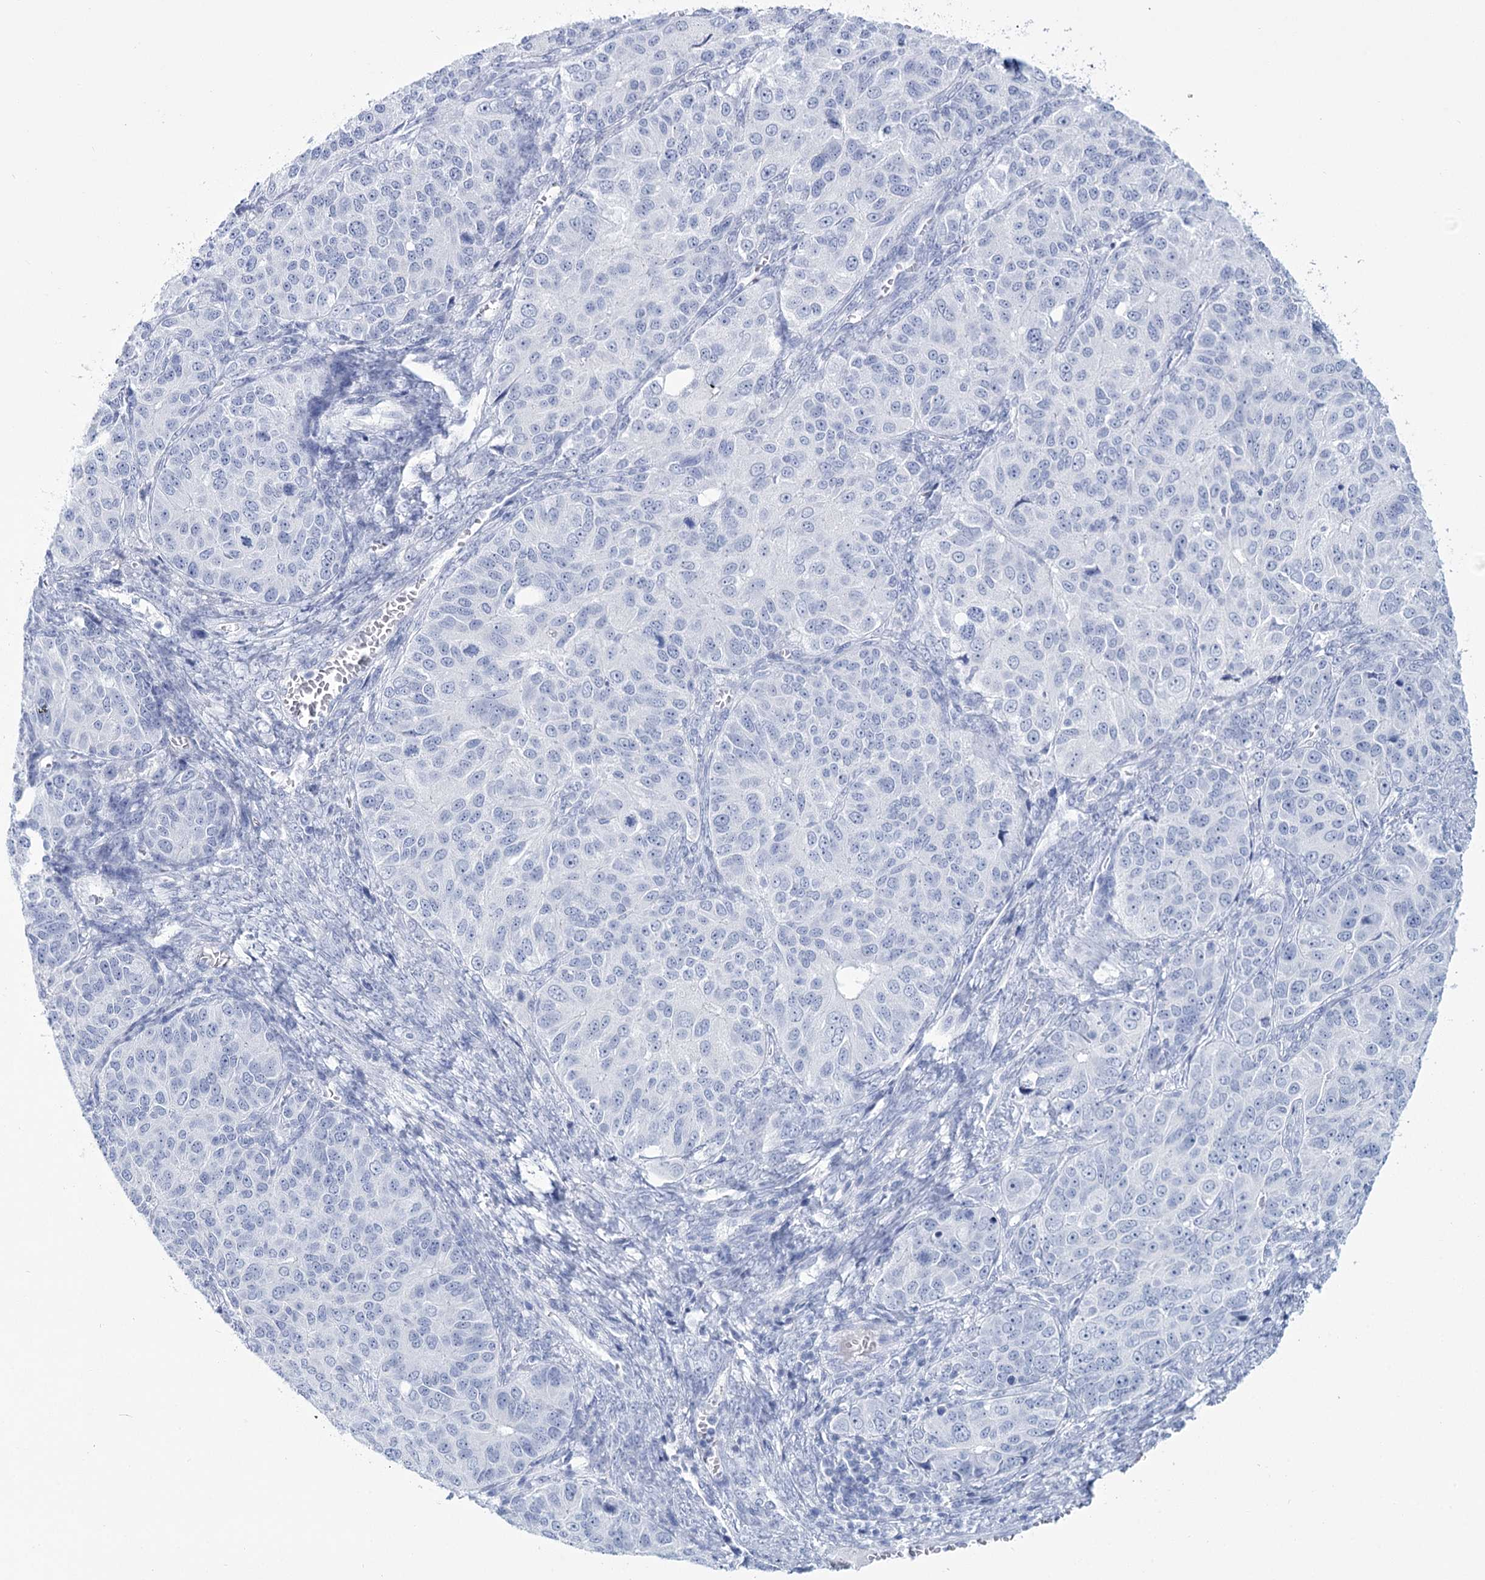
{"staining": {"intensity": "negative", "quantity": "none", "location": "none"}, "tissue": "ovarian cancer", "cell_type": "Tumor cells", "image_type": "cancer", "snomed": [{"axis": "morphology", "description": "Carcinoma, endometroid"}, {"axis": "topography", "description": "Ovary"}], "caption": "There is no significant staining in tumor cells of ovarian endometroid carcinoma. (DAB (3,3'-diaminobenzidine) immunohistochemistry (IHC), high magnification).", "gene": "RNF186", "patient": {"sex": "female", "age": 51}}